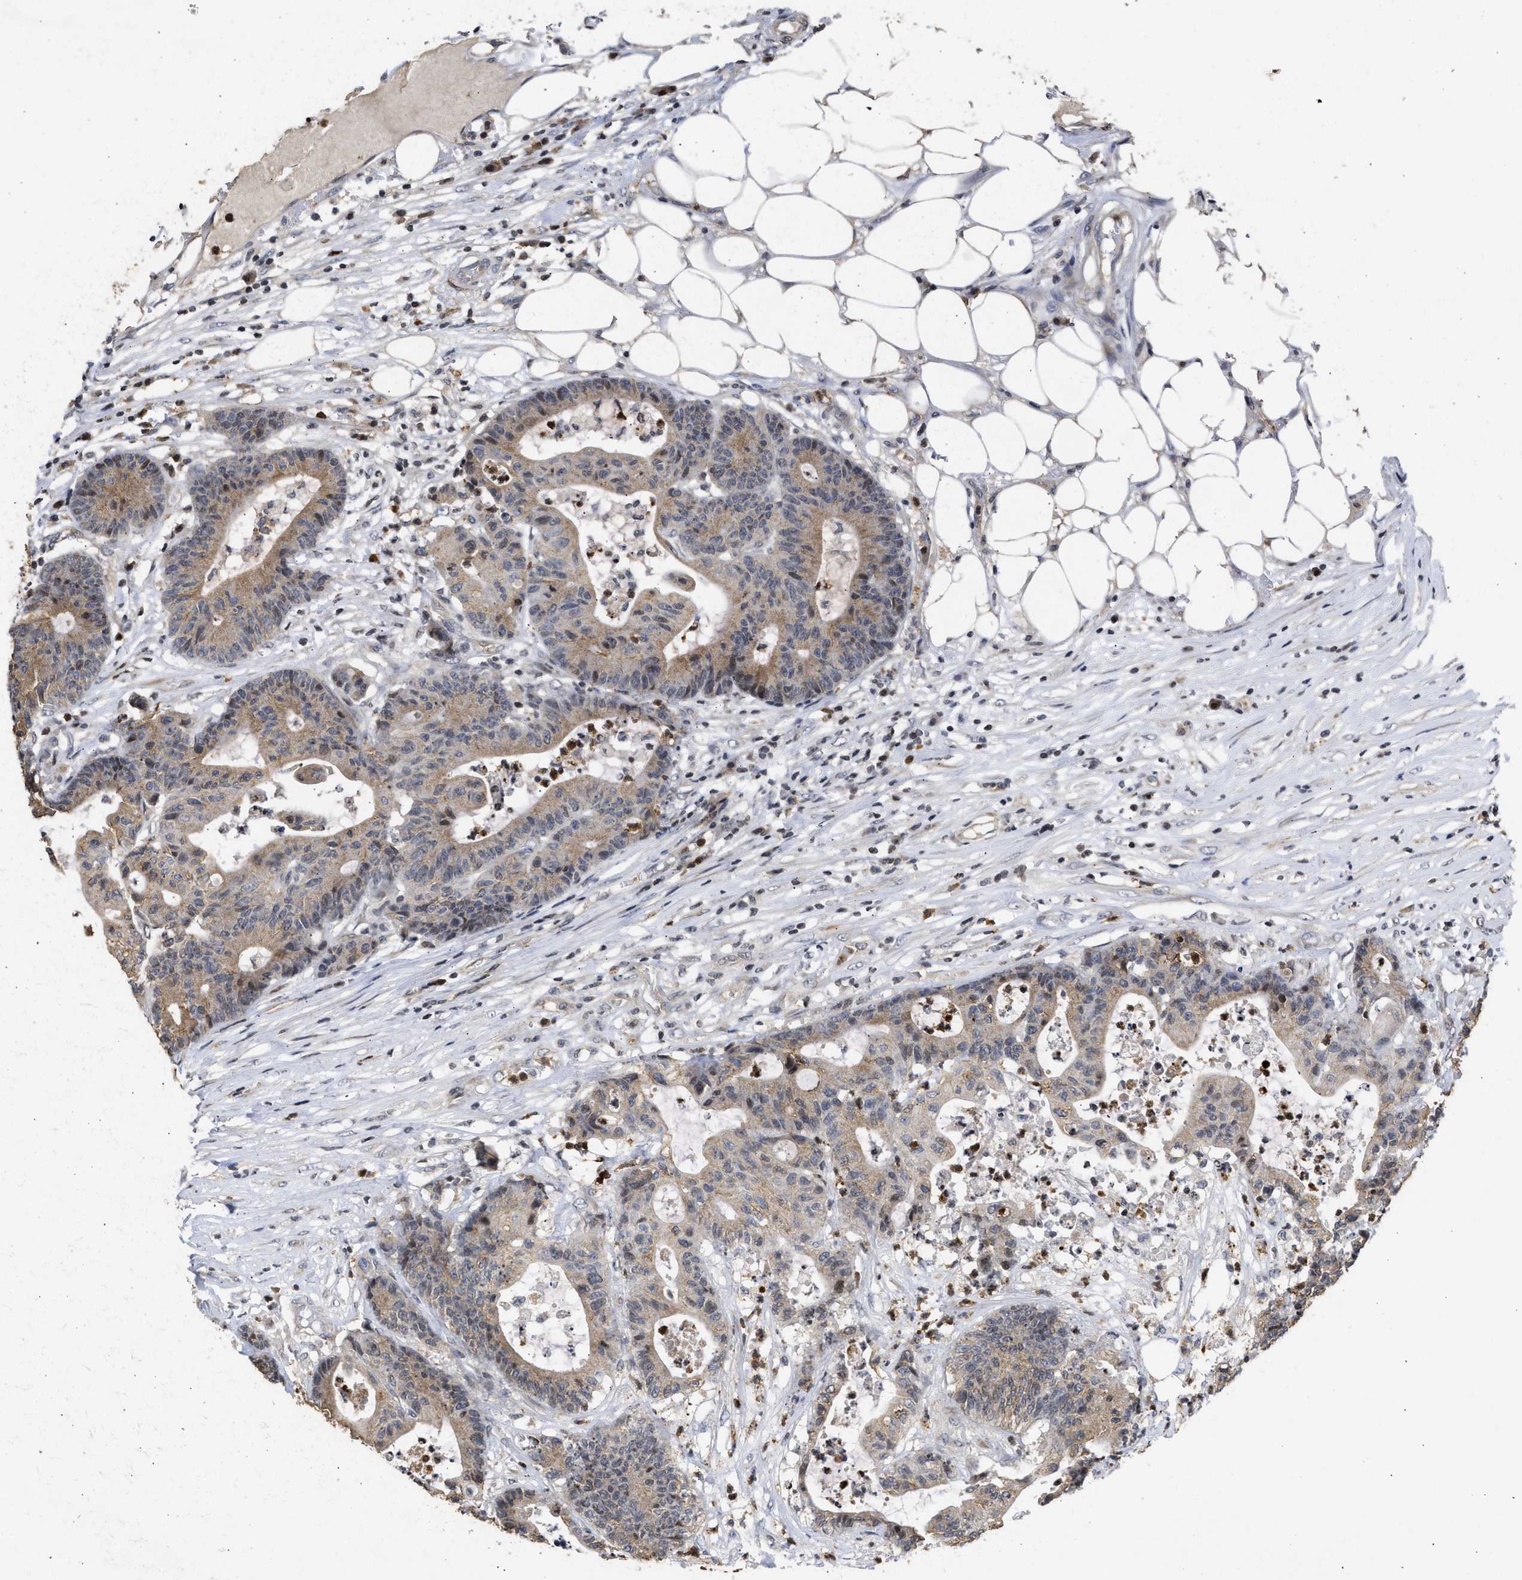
{"staining": {"intensity": "weak", "quantity": ">75%", "location": "cytoplasmic/membranous"}, "tissue": "colorectal cancer", "cell_type": "Tumor cells", "image_type": "cancer", "snomed": [{"axis": "morphology", "description": "Adenocarcinoma, NOS"}, {"axis": "topography", "description": "Colon"}], "caption": "Approximately >75% of tumor cells in adenocarcinoma (colorectal) demonstrate weak cytoplasmic/membranous protein staining as visualized by brown immunohistochemical staining.", "gene": "ENSG00000142539", "patient": {"sex": "female", "age": 84}}